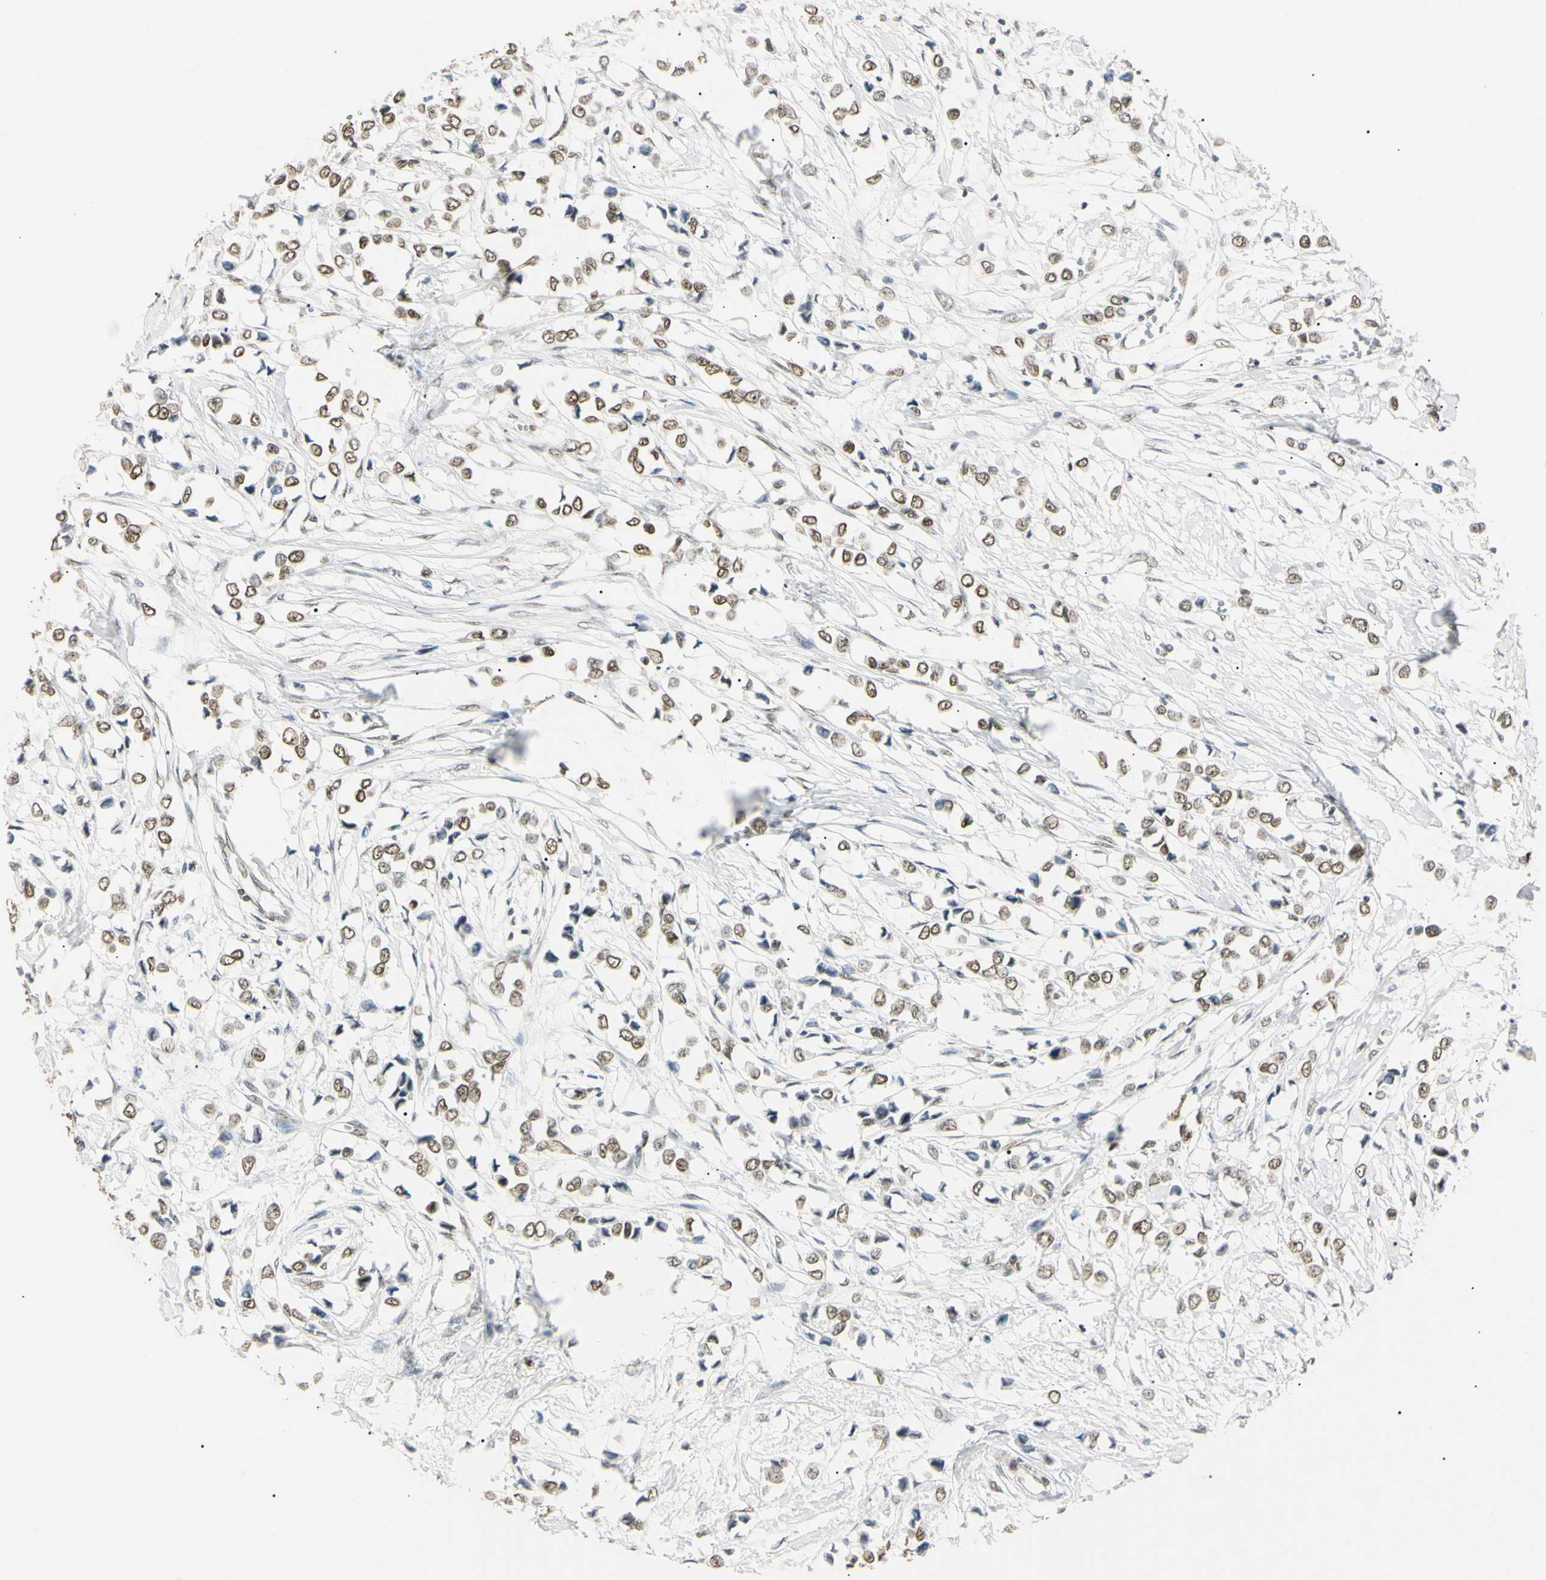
{"staining": {"intensity": "weak", "quantity": ">75%", "location": "nuclear"}, "tissue": "breast cancer", "cell_type": "Tumor cells", "image_type": "cancer", "snomed": [{"axis": "morphology", "description": "Lobular carcinoma"}, {"axis": "topography", "description": "Breast"}], "caption": "Breast lobular carcinoma stained with DAB (3,3'-diaminobenzidine) immunohistochemistry (IHC) shows low levels of weak nuclear expression in about >75% of tumor cells.", "gene": "SMARCA5", "patient": {"sex": "female", "age": 51}}